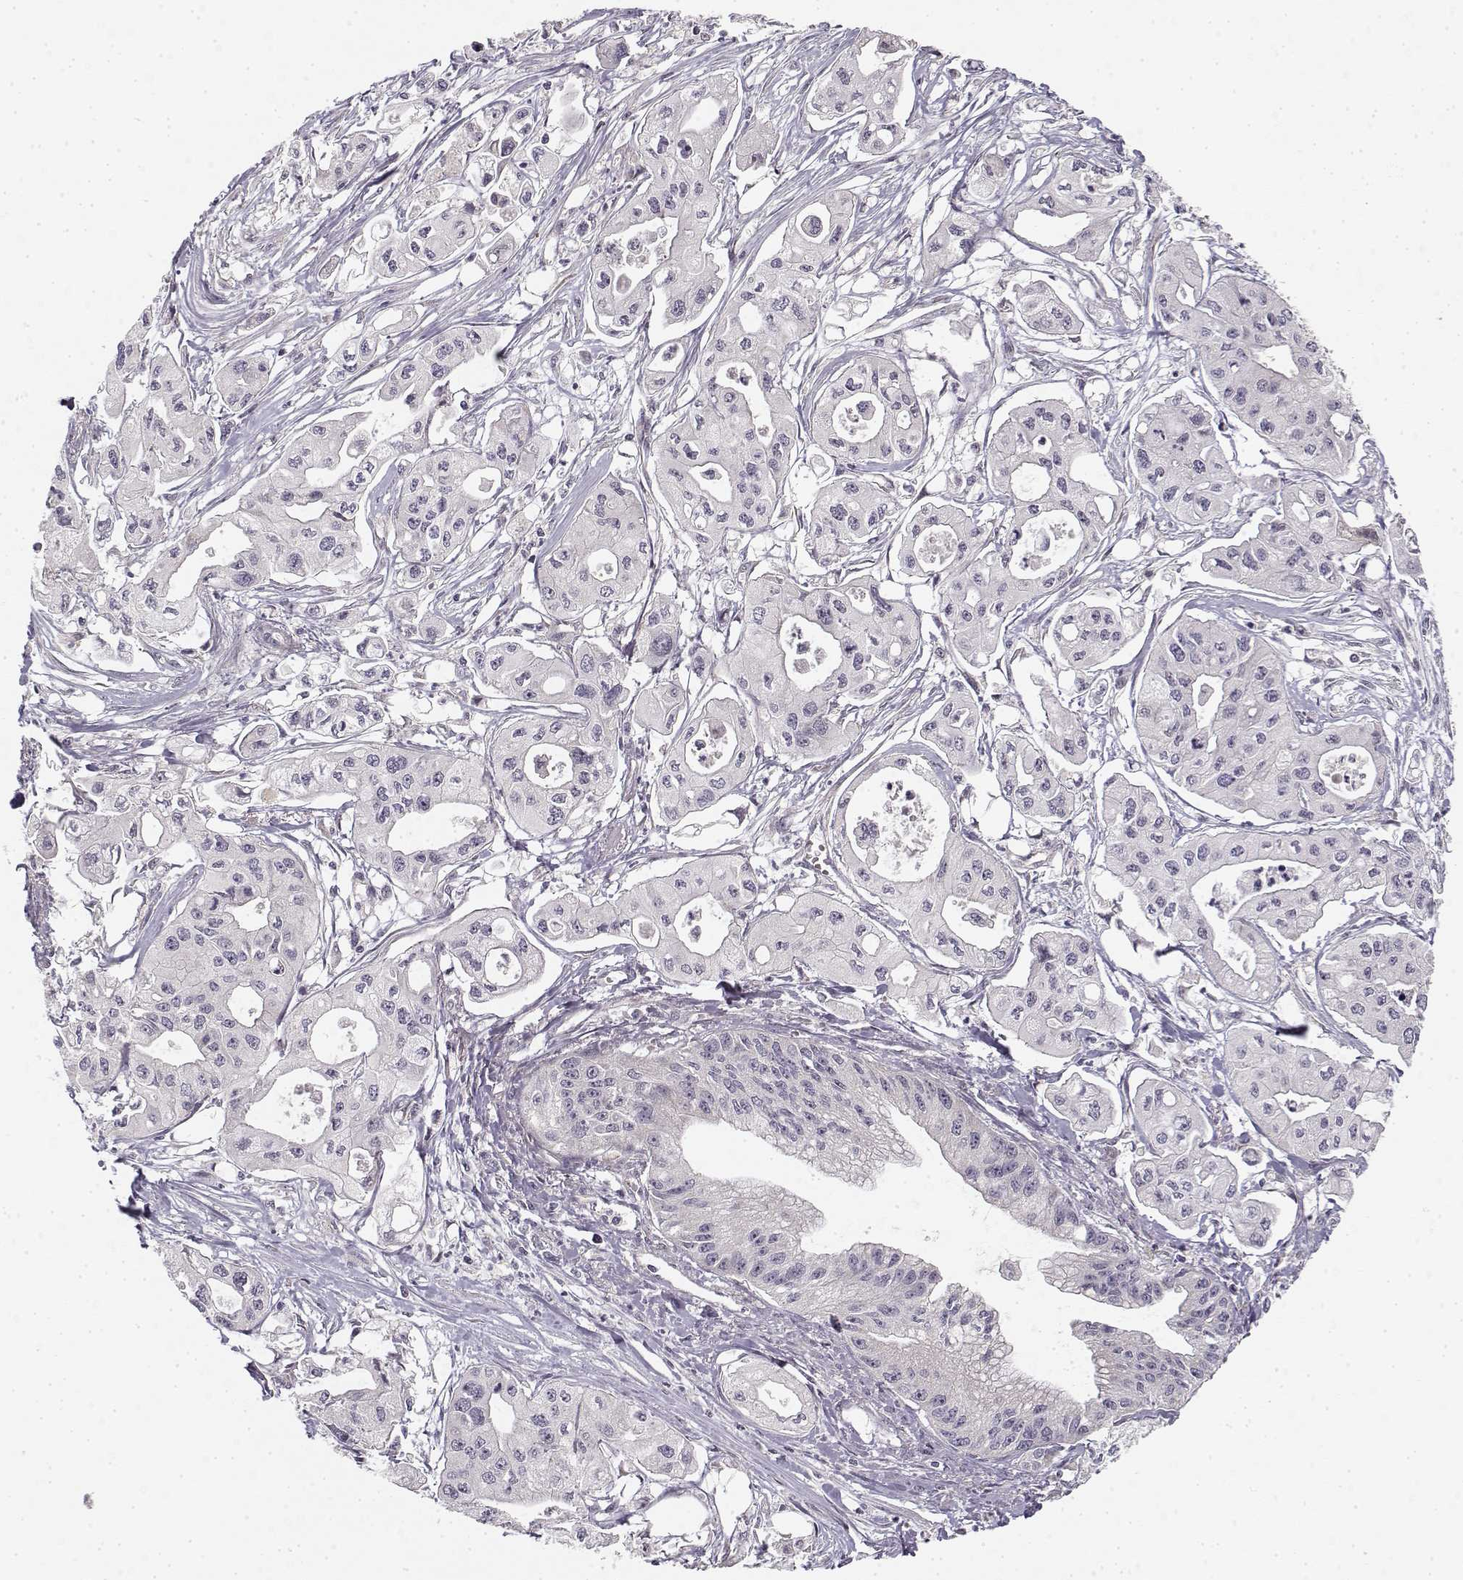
{"staining": {"intensity": "negative", "quantity": "none", "location": "none"}, "tissue": "pancreatic cancer", "cell_type": "Tumor cells", "image_type": "cancer", "snomed": [{"axis": "morphology", "description": "Adenocarcinoma, NOS"}, {"axis": "topography", "description": "Pancreas"}], "caption": "This is an IHC image of human pancreatic cancer (adenocarcinoma). There is no positivity in tumor cells.", "gene": "MED12L", "patient": {"sex": "male", "age": 70}}